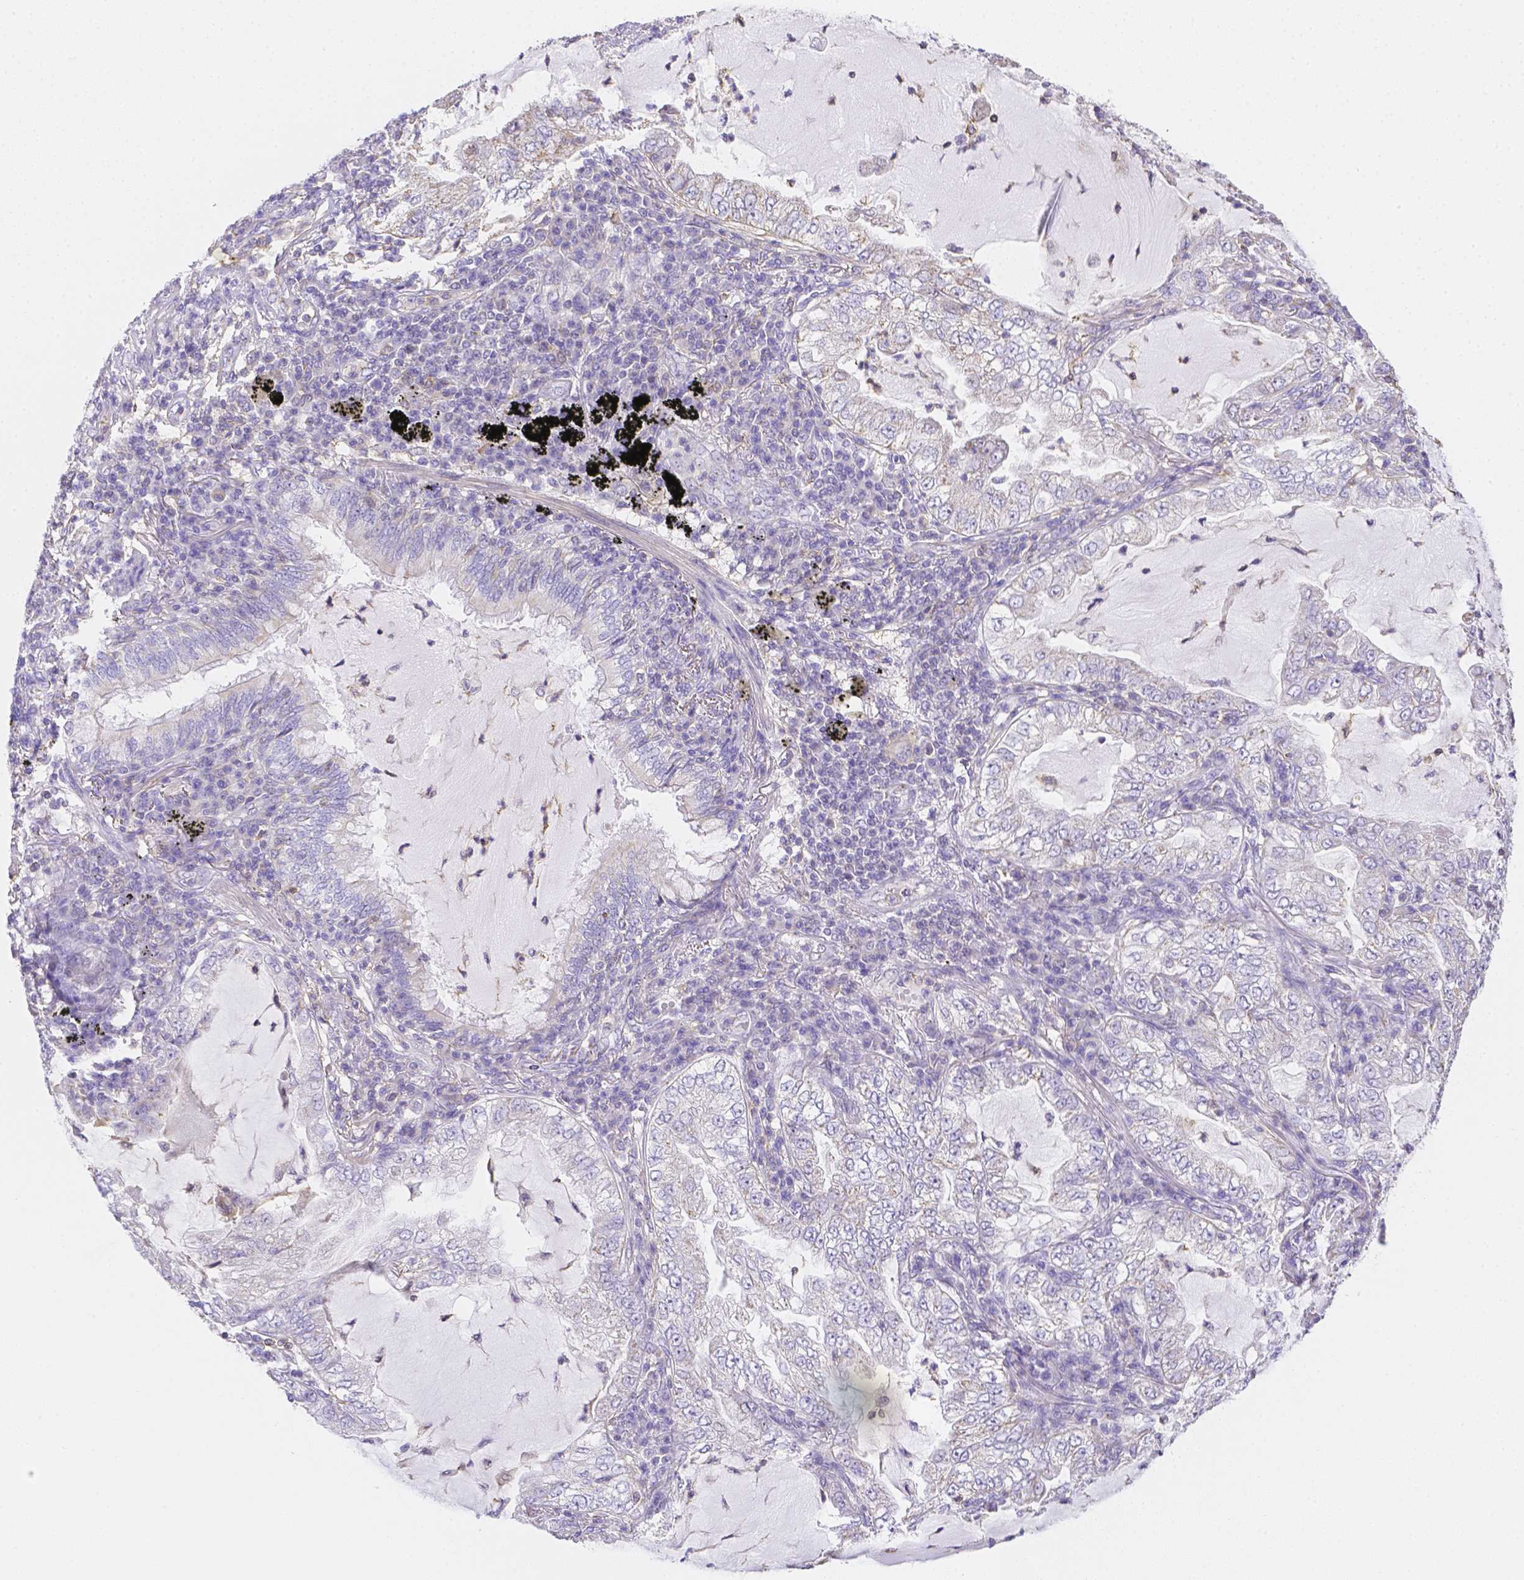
{"staining": {"intensity": "negative", "quantity": "none", "location": "none"}, "tissue": "lung cancer", "cell_type": "Tumor cells", "image_type": "cancer", "snomed": [{"axis": "morphology", "description": "Adenocarcinoma, NOS"}, {"axis": "topography", "description": "Lung"}], "caption": "Immunohistochemistry image of adenocarcinoma (lung) stained for a protein (brown), which reveals no positivity in tumor cells.", "gene": "ASAH2", "patient": {"sex": "female", "age": 73}}